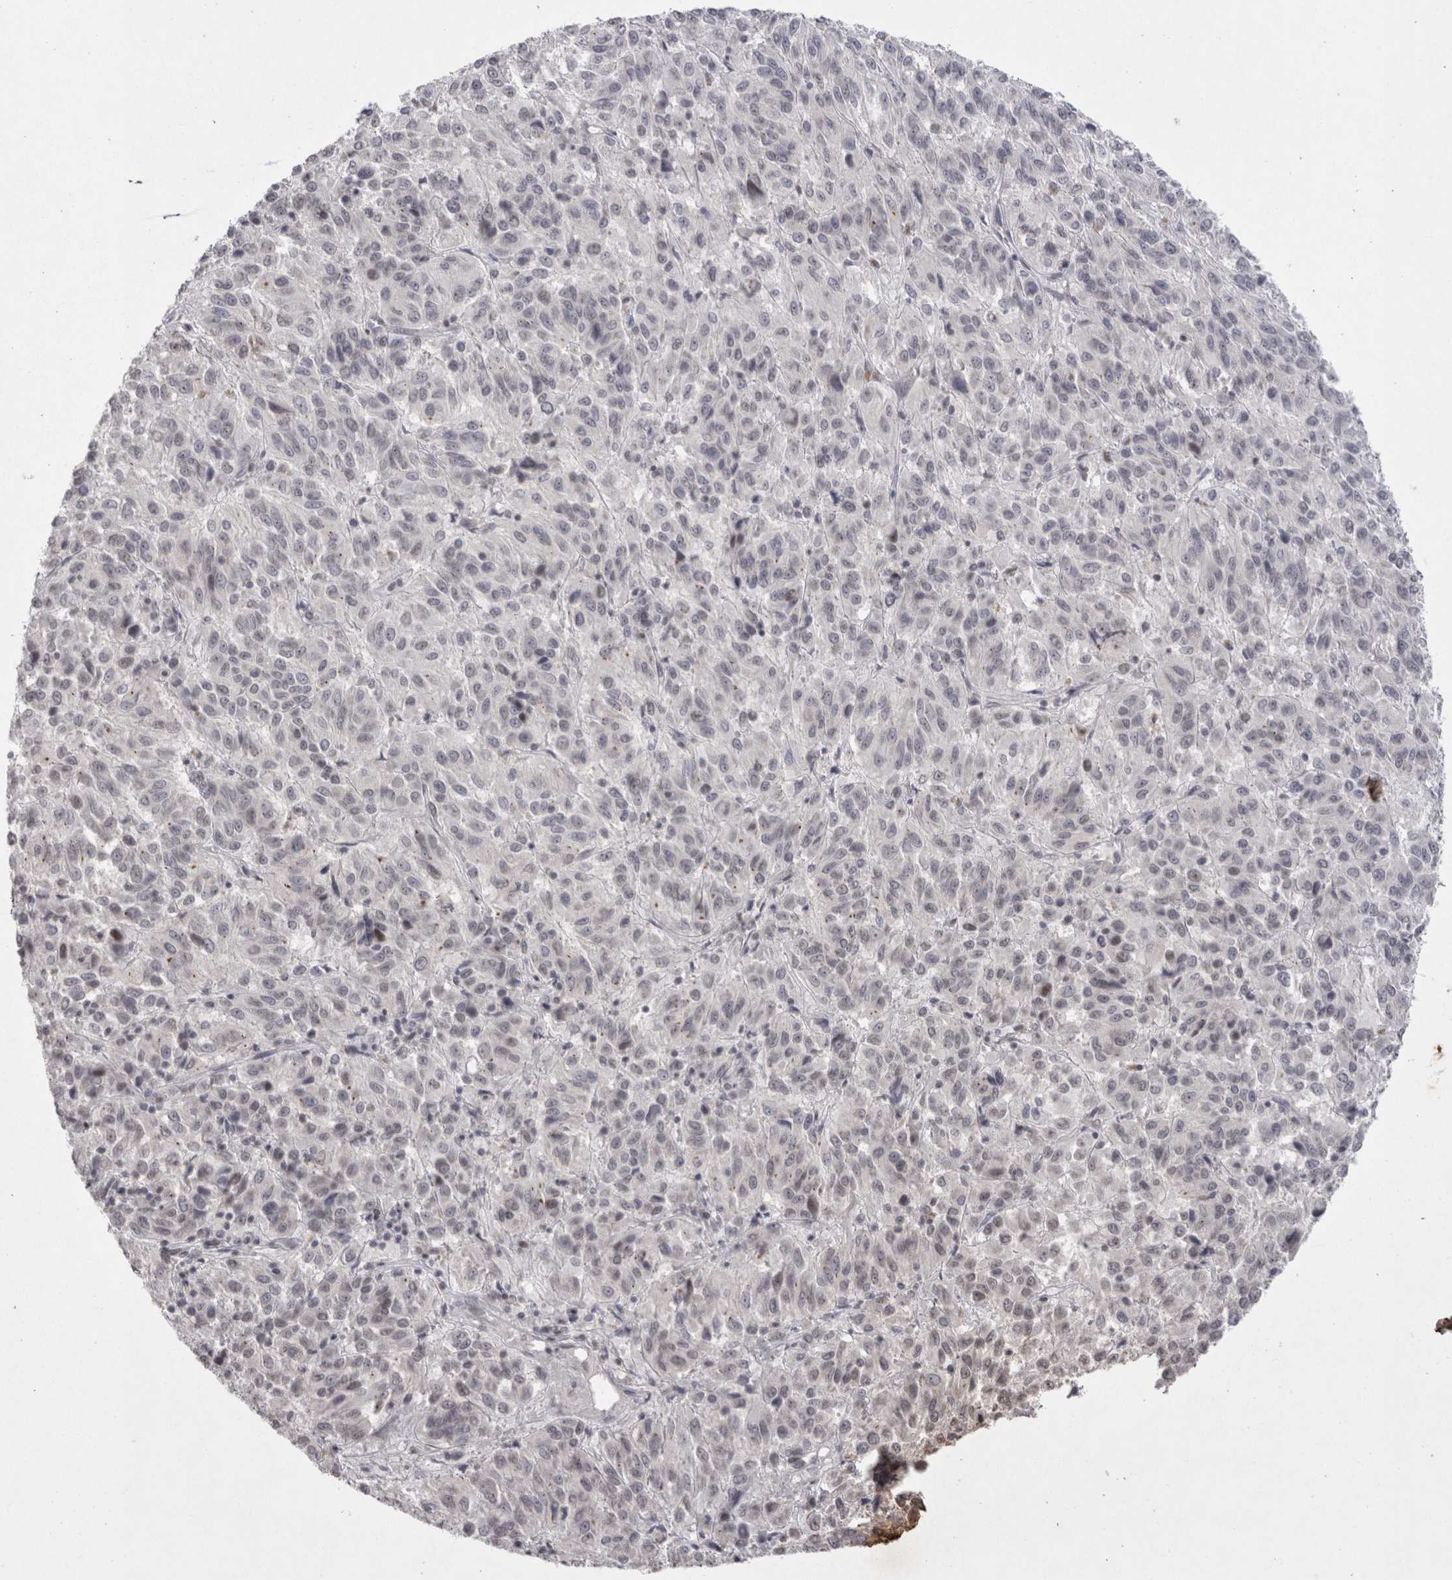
{"staining": {"intensity": "negative", "quantity": "none", "location": "none"}, "tissue": "melanoma", "cell_type": "Tumor cells", "image_type": "cancer", "snomed": [{"axis": "morphology", "description": "Malignant melanoma, Metastatic site"}, {"axis": "topography", "description": "Lung"}], "caption": "An image of human malignant melanoma (metastatic site) is negative for staining in tumor cells. (DAB (3,3'-diaminobenzidine) IHC with hematoxylin counter stain).", "gene": "DDX4", "patient": {"sex": "male", "age": 64}}